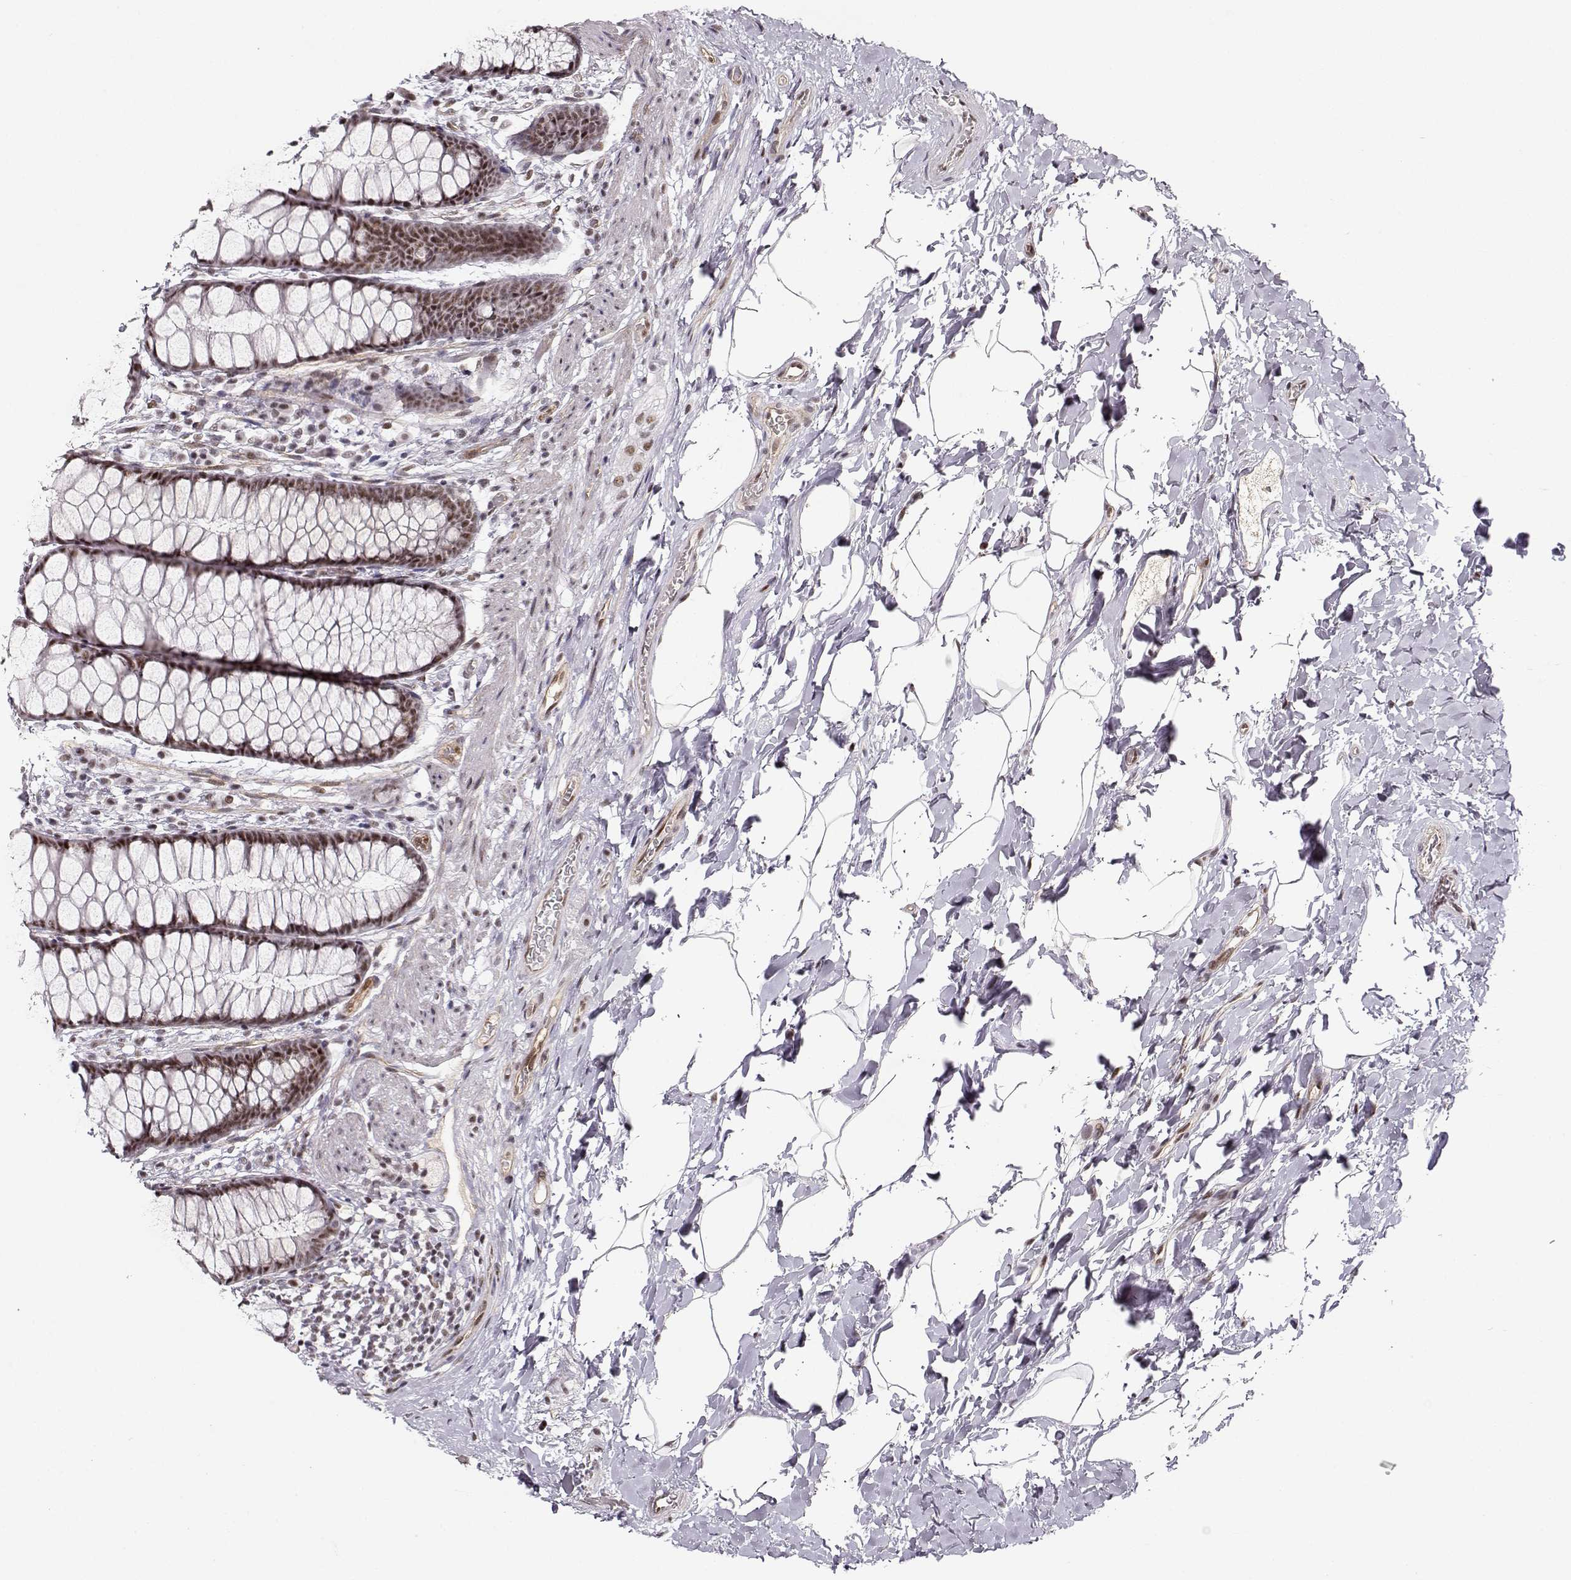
{"staining": {"intensity": "strong", "quantity": ">75%", "location": "nuclear"}, "tissue": "rectum", "cell_type": "Glandular cells", "image_type": "normal", "snomed": [{"axis": "morphology", "description": "Normal tissue, NOS"}, {"axis": "topography", "description": "Rectum"}], "caption": "Immunohistochemical staining of unremarkable rectum exhibits strong nuclear protein staining in approximately >75% of glandular cells.", "gene": "CIR1", "patient": {"sex": "female", "age": 62}}